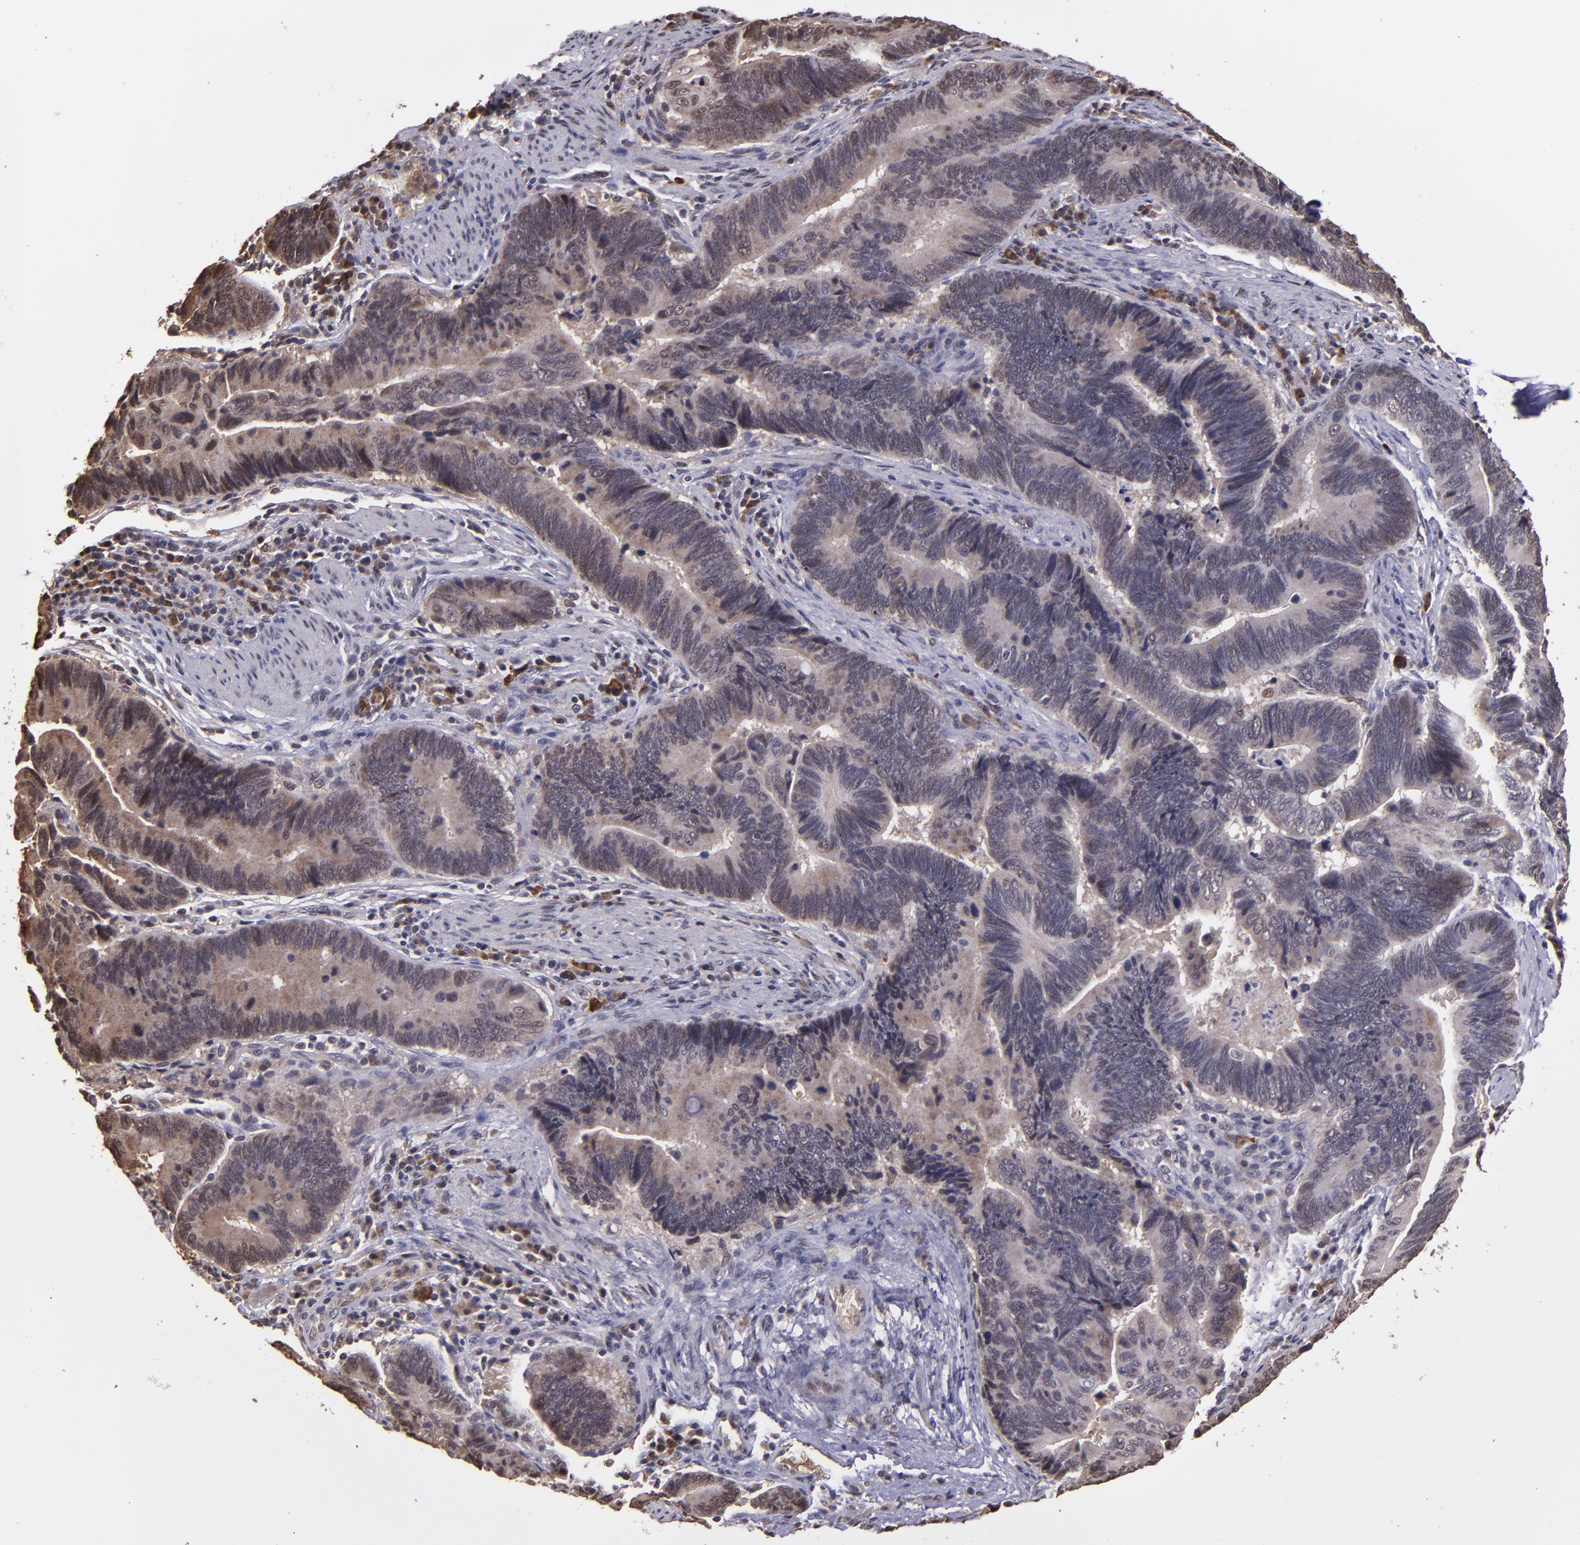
{"staining": {"intensity": "weak", "quantity": "25%-75%", "location": "cytoplasmic/membranous,nuclear"}, "tissue": "pancreatic cancer", "cell_type": "Tumor cells", "image_type": "cancer", "snomed": [{"axis": "morphology", "description": "Adenocarcinoma, NOS"}, {"axis": "topography", "description": "Pancreas"}], "caption": "Weak cytoplasmic/membranous and nuclear expression is present in approximately 25%-75% of tumor cells in adenocarcinoma (pancreatic).", "gene": "SERPINF2", "patient": {"sex": "female", "age": 70}}